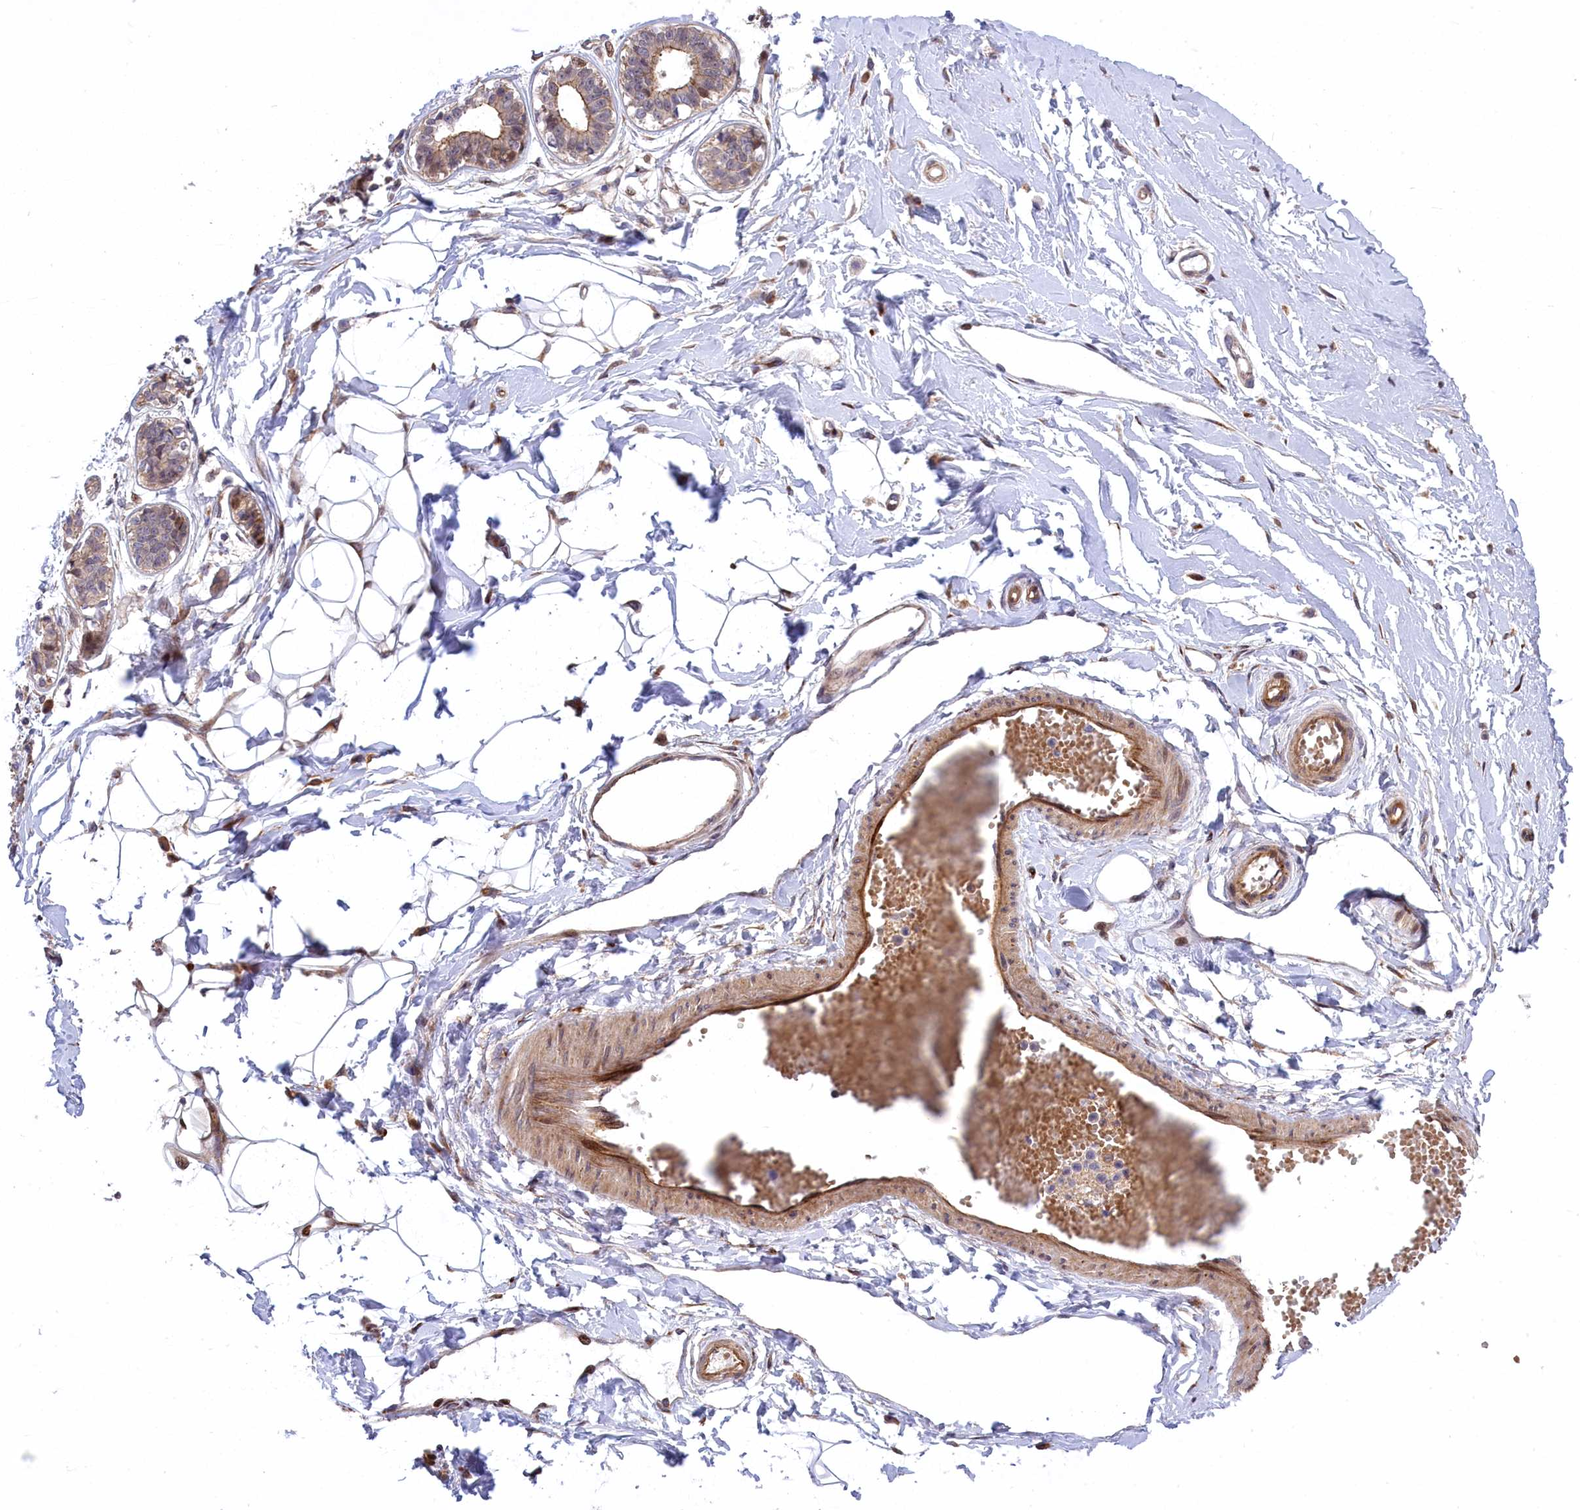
{"staining": {"intensity": "weak", "quantity": ">75%", "location": "cytoplasmic/membranous,nuclear"}, "tissue": "breast", "cell_type": "Adipocytes", "image_type": "normal", "snomed": [{"axis": "morphology", "description": "Normal tissue, NOS"}, {"axis": "topography", "description": "Breast"}], "caption": "Immunohistochemical staining of unremarkable breast exhibits >75% levels of weak cytoplasmic/membranous,nuclear protein expression in about >75% of adipocytes. (DAB IHC, brown staining for protein, blue staining for nuclei).", "gene": "DDX60L", "patient": {"sex": "female", "age": 45}}